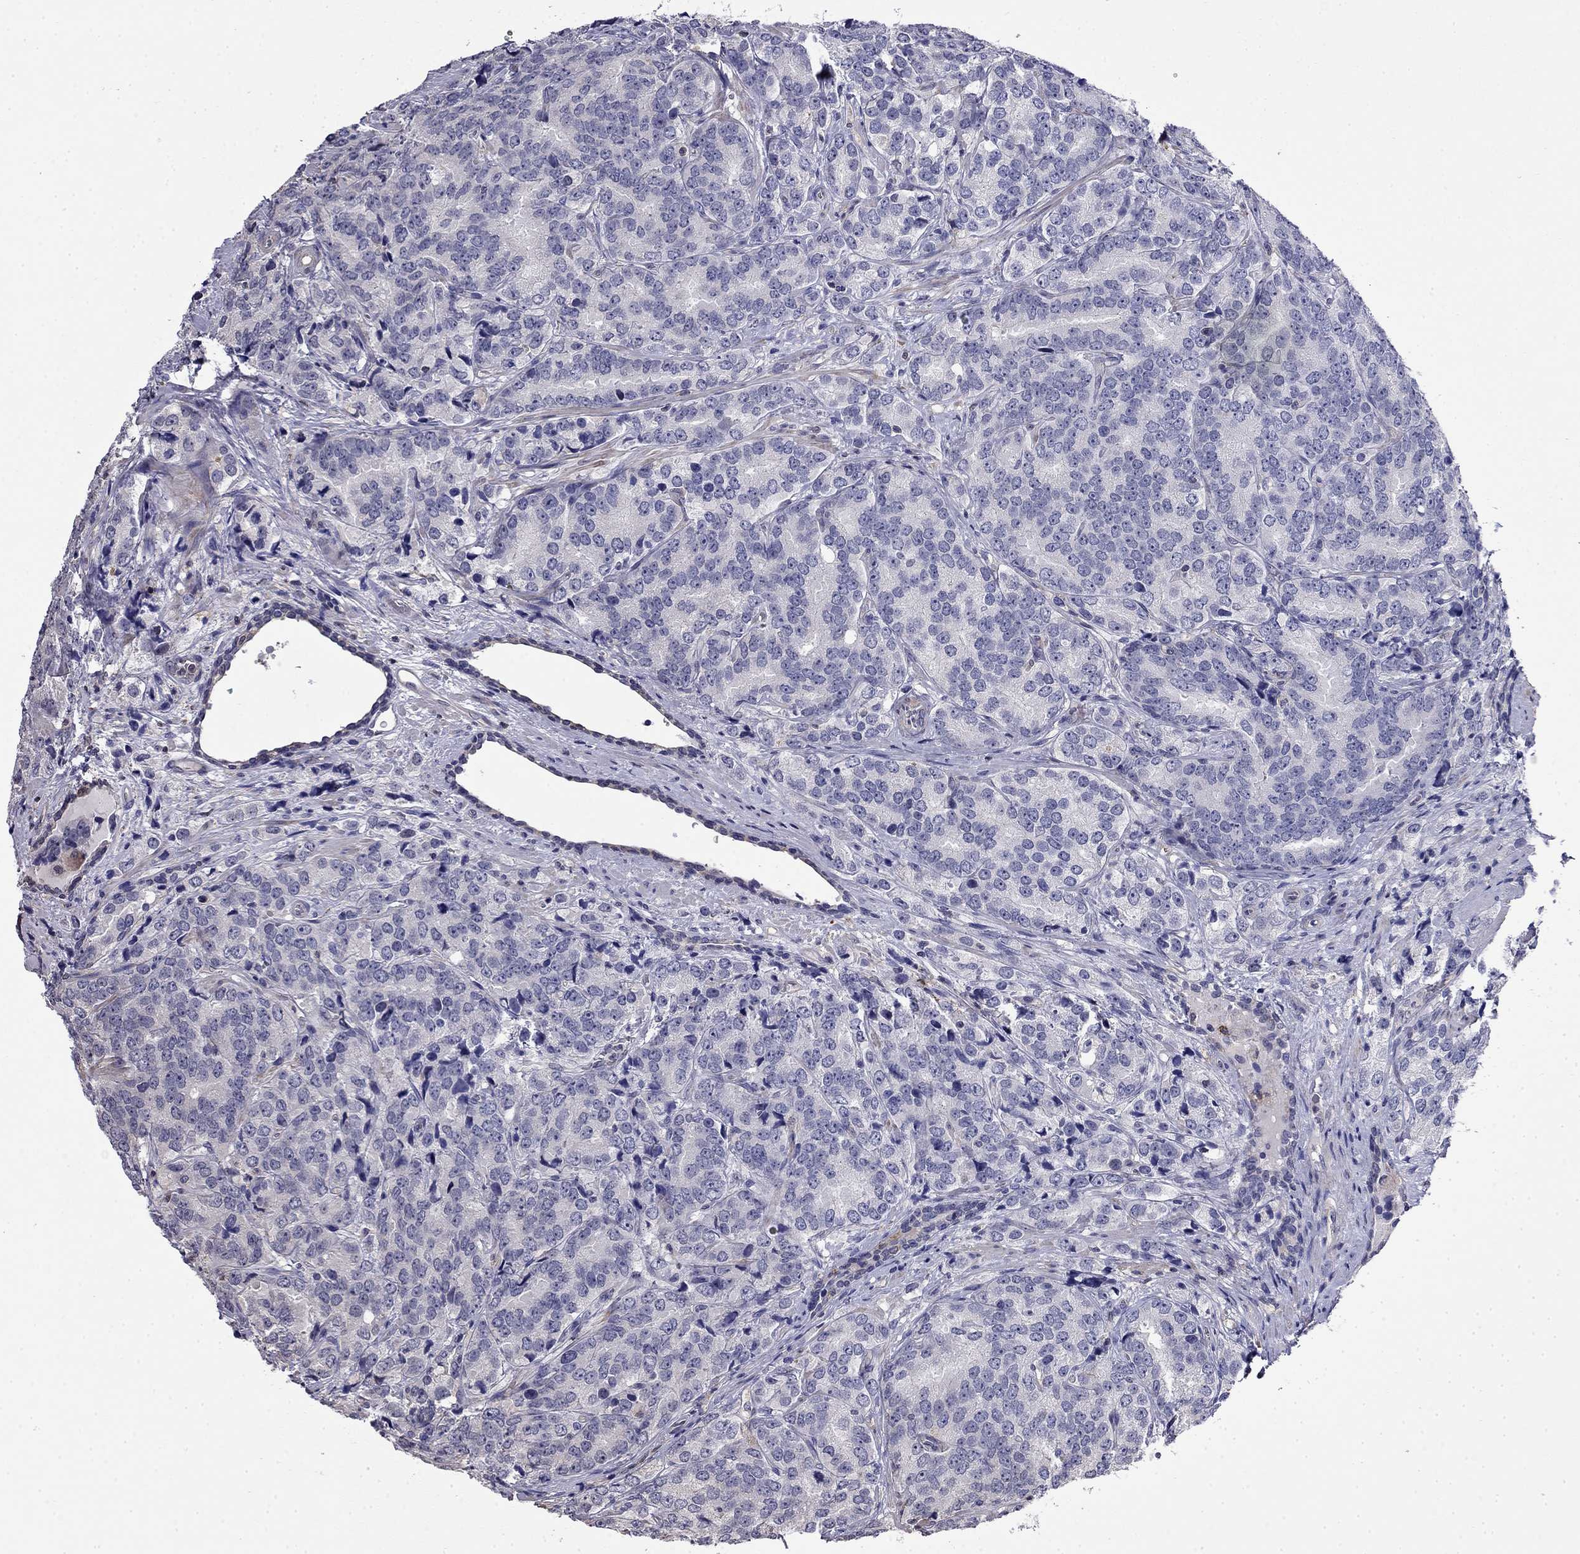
{"staining": {"intensity": "negative", "quantity": "none", "location": "none"}, "tissue": "prostate cancer", "cell_type": "Tumor cells", "image_type": "cancer", "snomed": [{"axis": "morphology", "description": "Adenocarcinoma, NOS"}, {"axis": "topography", "description": "Prostate"}], "caption": "DAB (3,3'-diaminobenzidine) immunohistochemical staining of prostate cancer demonstrates no significant expression in tumor cells.", "gene": "GUCA1B", "patient": {"sex": "male", "age": 71}}